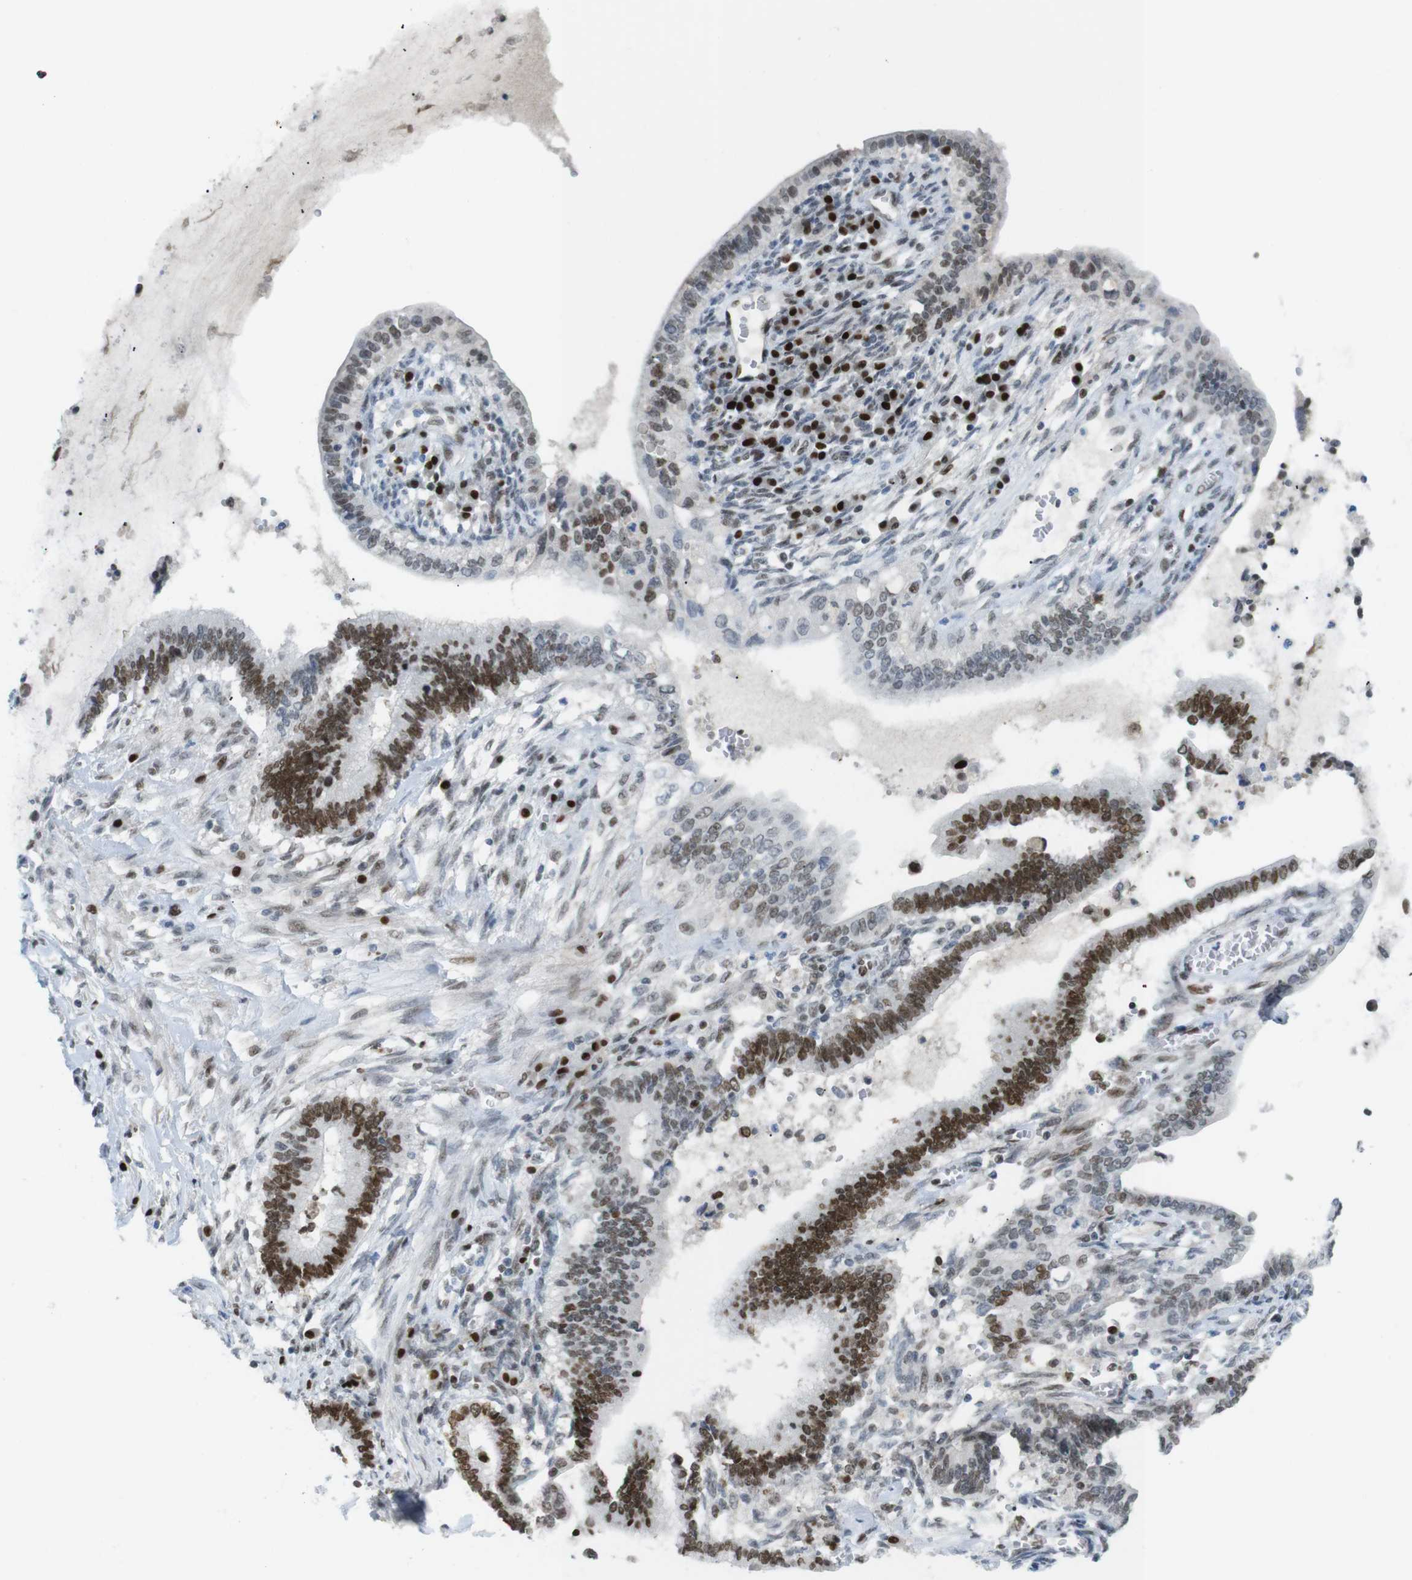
{"staining": {"intensity": "strong", "quantity": "25%-75%", "location": "nuclear"}, "tissue": "cervical cancer", "cell_type": "Tumor cells", "image_type": "cancer", "snomed": [{"axis": "morphology", "description": "Adenocarcinoma, NOS"}, {"axis": "topography", "description": "Cervix"}], "caption": "Protein staining of adenocarcinoma (cervical) tissue demonstrates strong nuclear staining in about 25%-75% of tumor cells.", "gene": "RIOX2", "patient": {"sex": "female", "age": 44}}